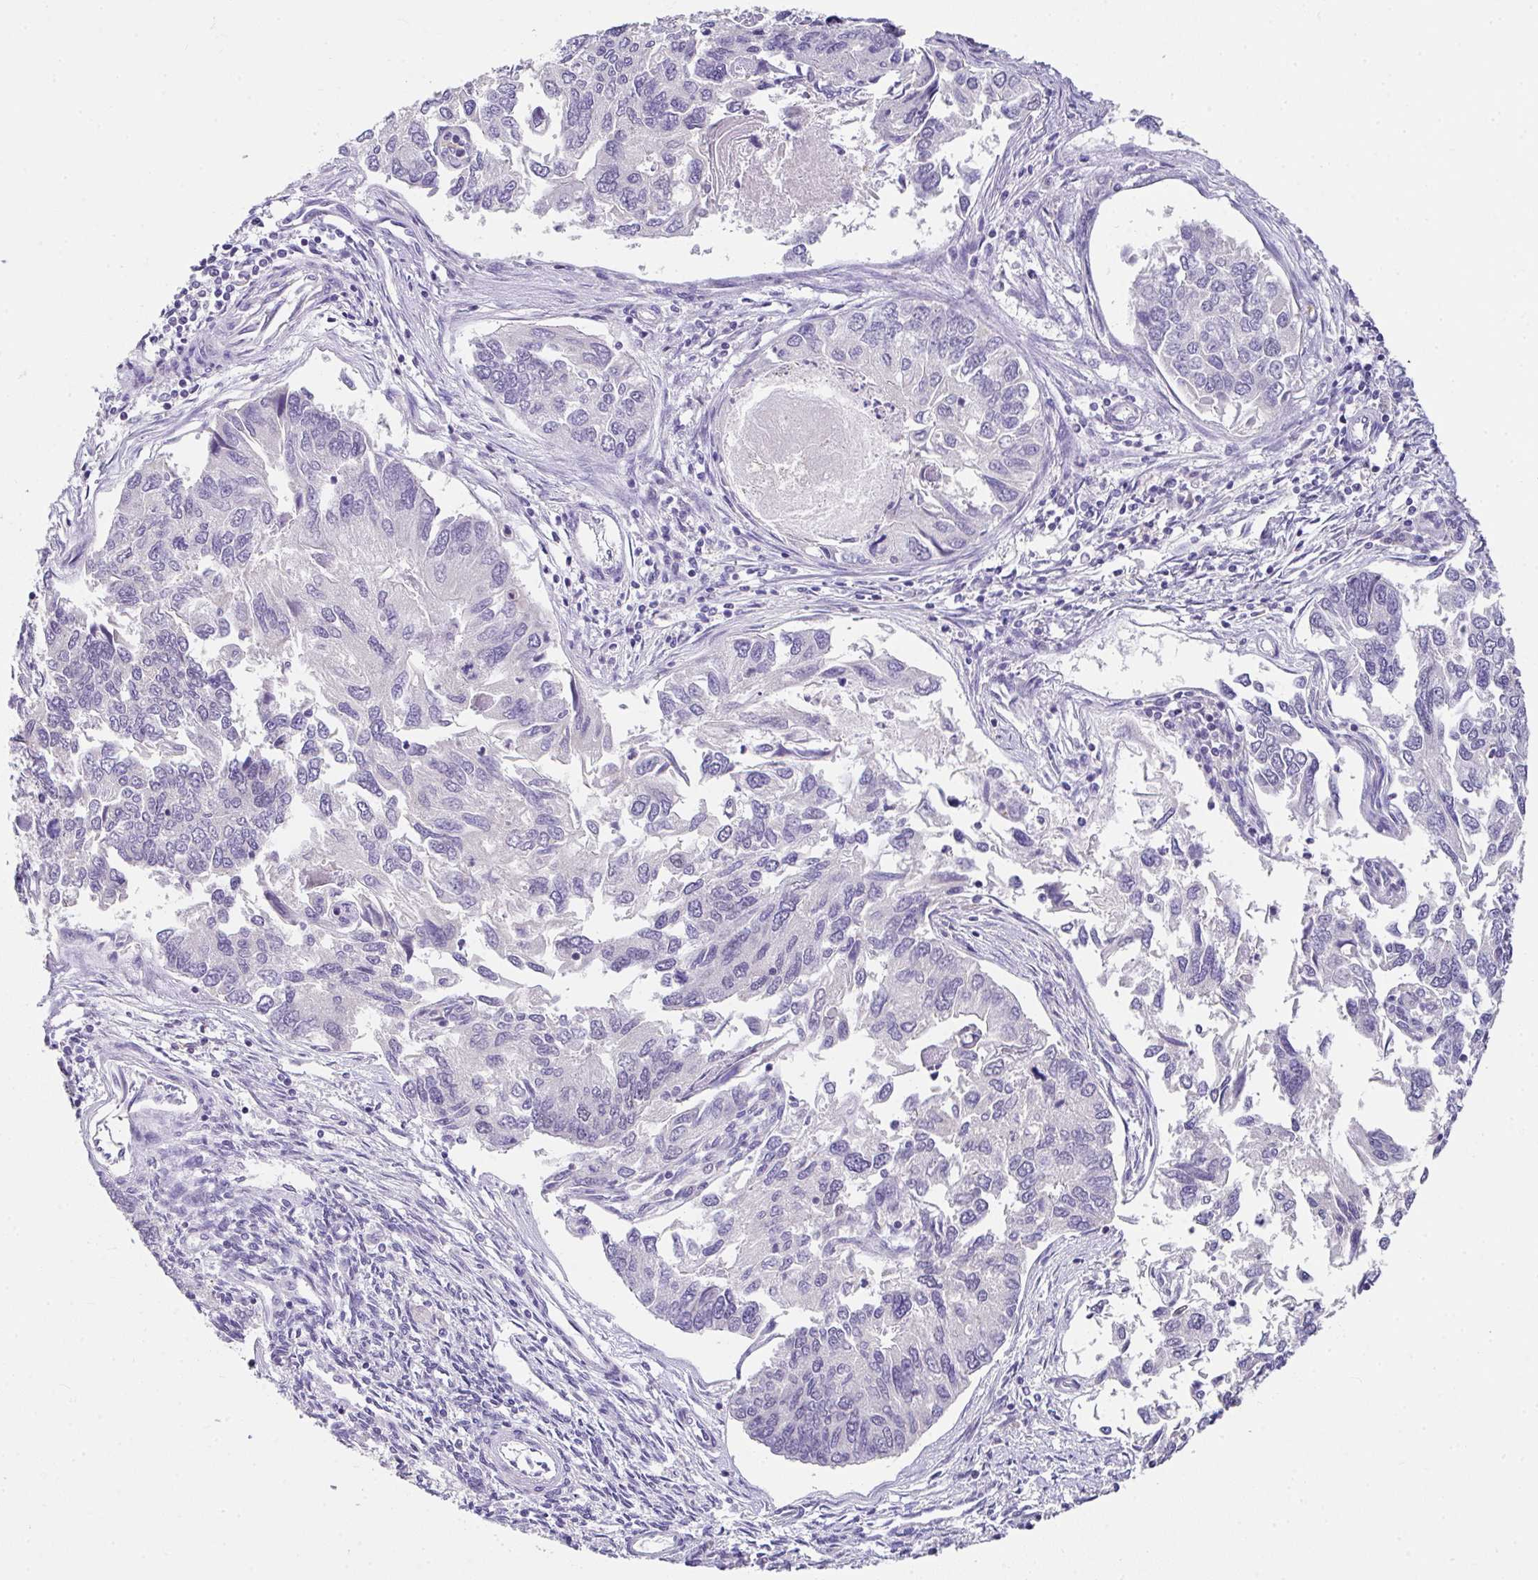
{"staining": {"intensity": "negative", "quantity": "none", "location": "none"}, "tissue": "endometrial cancer", "cell_type": "Tumor cells", "image_type": "cancer", "snomed": [{"axis": "morphology", "description": "Carcinoma, NOS"}, {"axis": "topography", "description": "Uterus"}], "caption": "Endometrial cancer (carcinoma) was stained to show a protein in brown. There is no significant positivity in tumor cells. Nuclei are stained in blue.", "gene": "GLTPD2", "patient": {"sex": "female", "age": 76}}